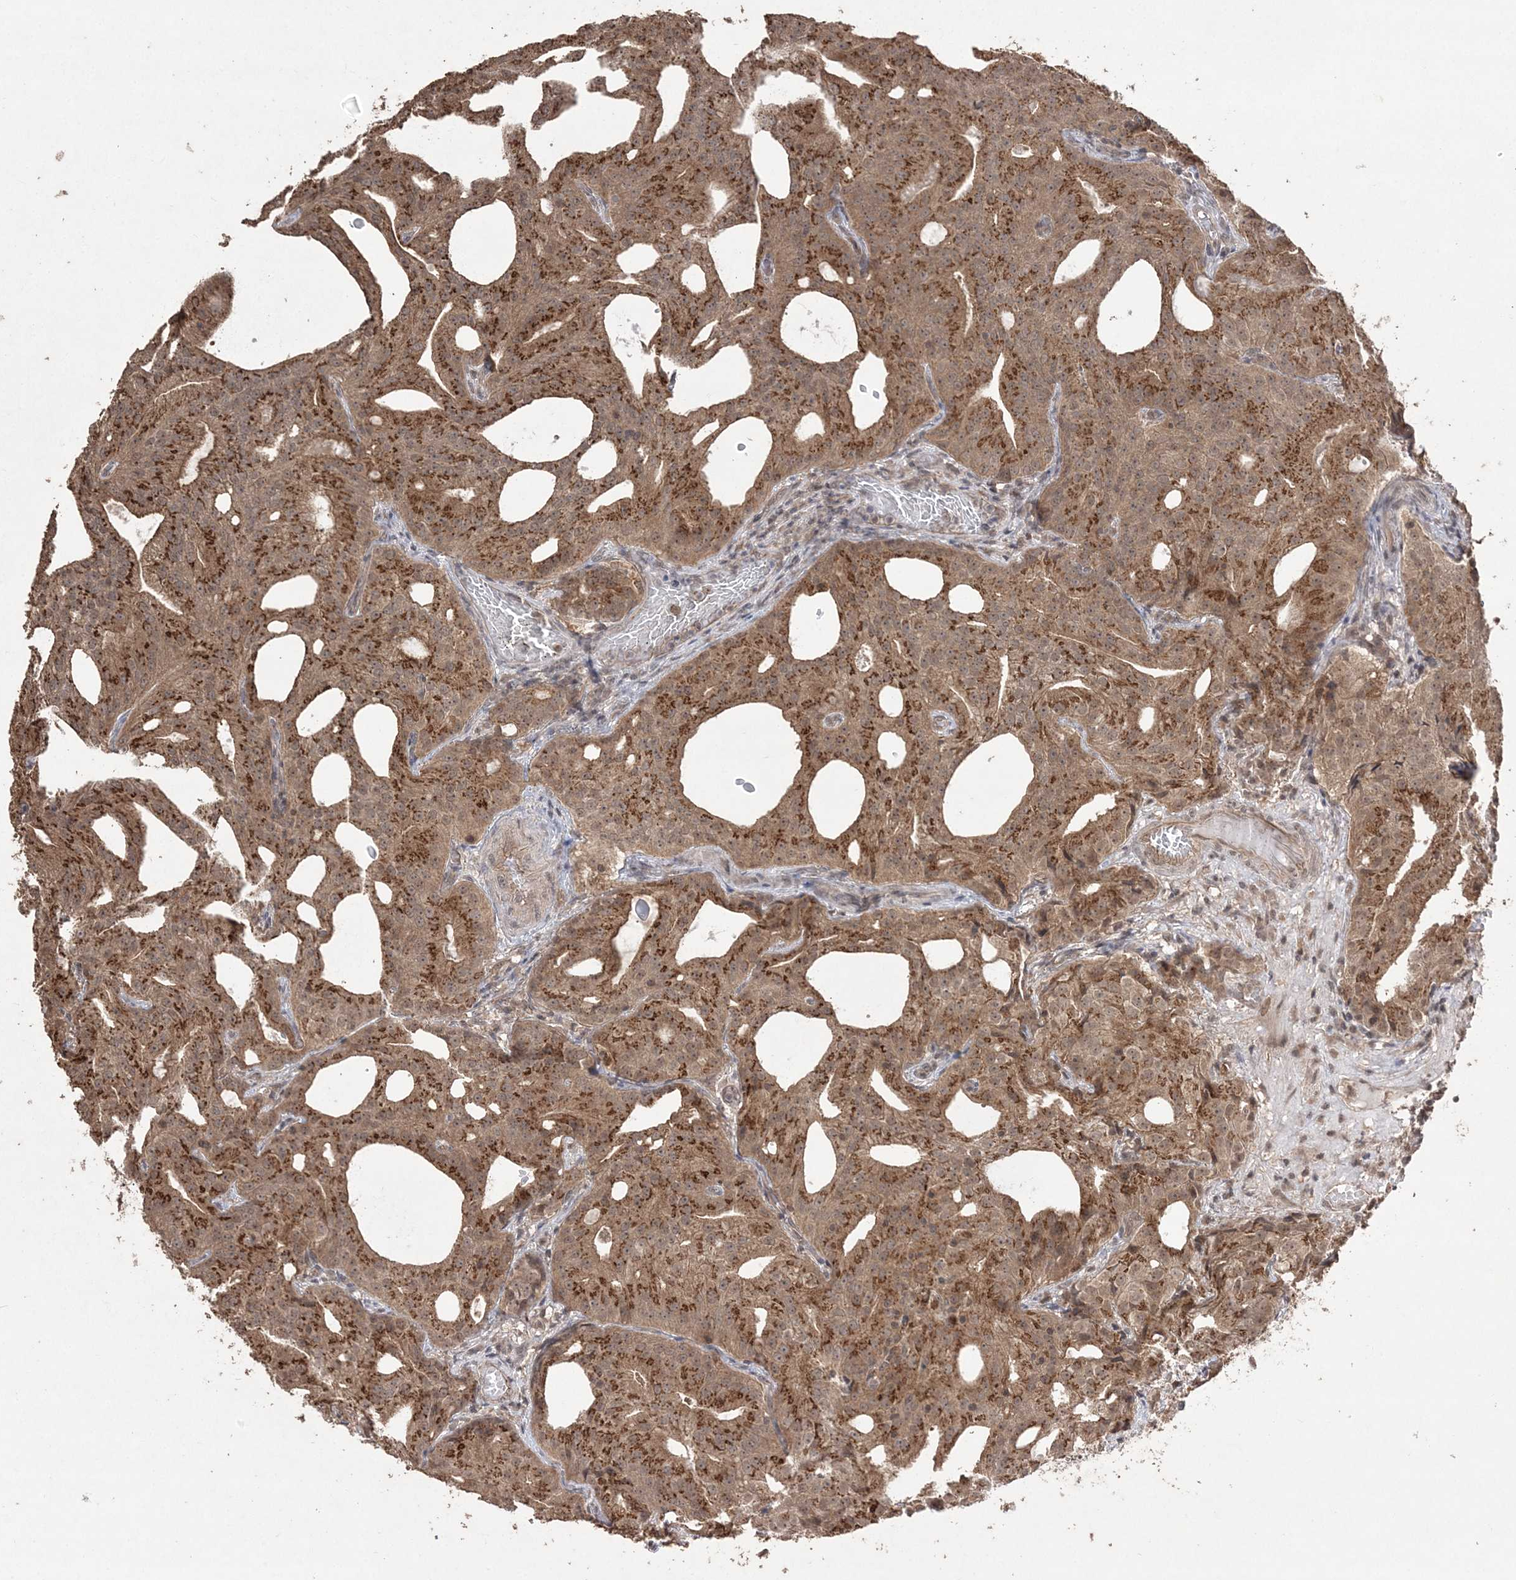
{"staining": {"intensity": "strong", "quantity": ">75%", "location": "cytoplasmic/membranous"}, "tissue": "prostate cancer", "cell_type": "Tumor cells", "image_type": "cancer", "snomed": [{"axis": "morphology", "description": "Adenocarcinoma, Medium grade"}, {"axis": "topography", "description": "Prostate"}], "caption": "Adenocarcinoma (medium-grade) (prostate) tissue displays strong cytoplasmic/membranous positivity in approximately >75% of tumor cells", "gene": "EHHADH", "patient": {"sex": "male", "age": 88}}